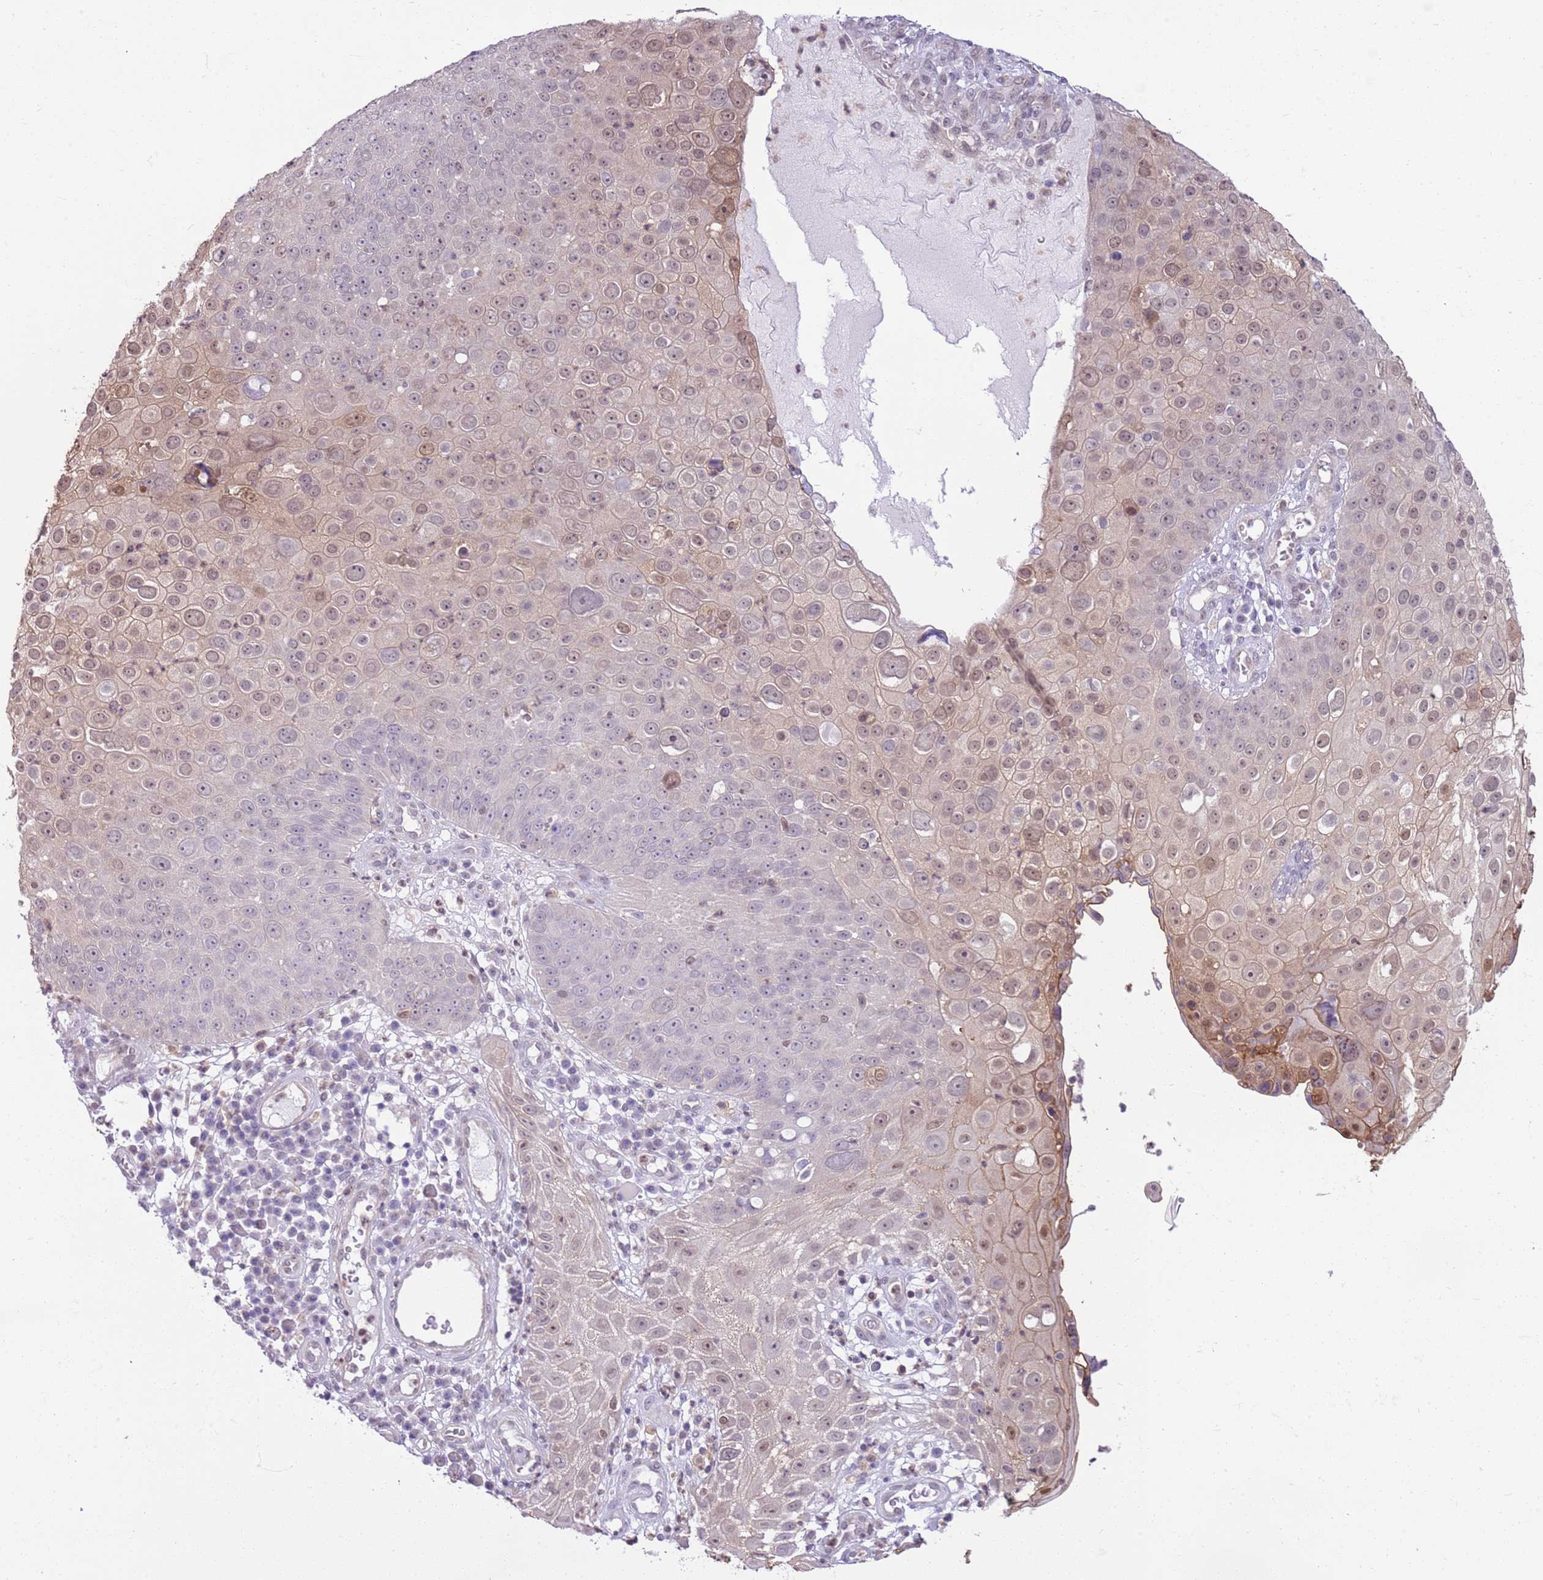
{"staining": {"intensity": "moderate", "quantity": "<25%", "location": "nuclear"}, "tissue": "skin cancer", "cell_type": "Tumor cells", "image_type": "cancer", "snomed": [{"axis": "morphology", "description": "Squamous cell carcinoma, NOS"}, {"axis": "topography", "description": "Skin"}], "caption": "A low amount of moderate nuclear expression is present in approximately <25% of tumor cells in skin squamous cell carcinoma tissue. (DAB IHC with brightfield microscopy, high magnification).", "gene": "DHX32", "patient": {"sex": "male", "age": 71}}